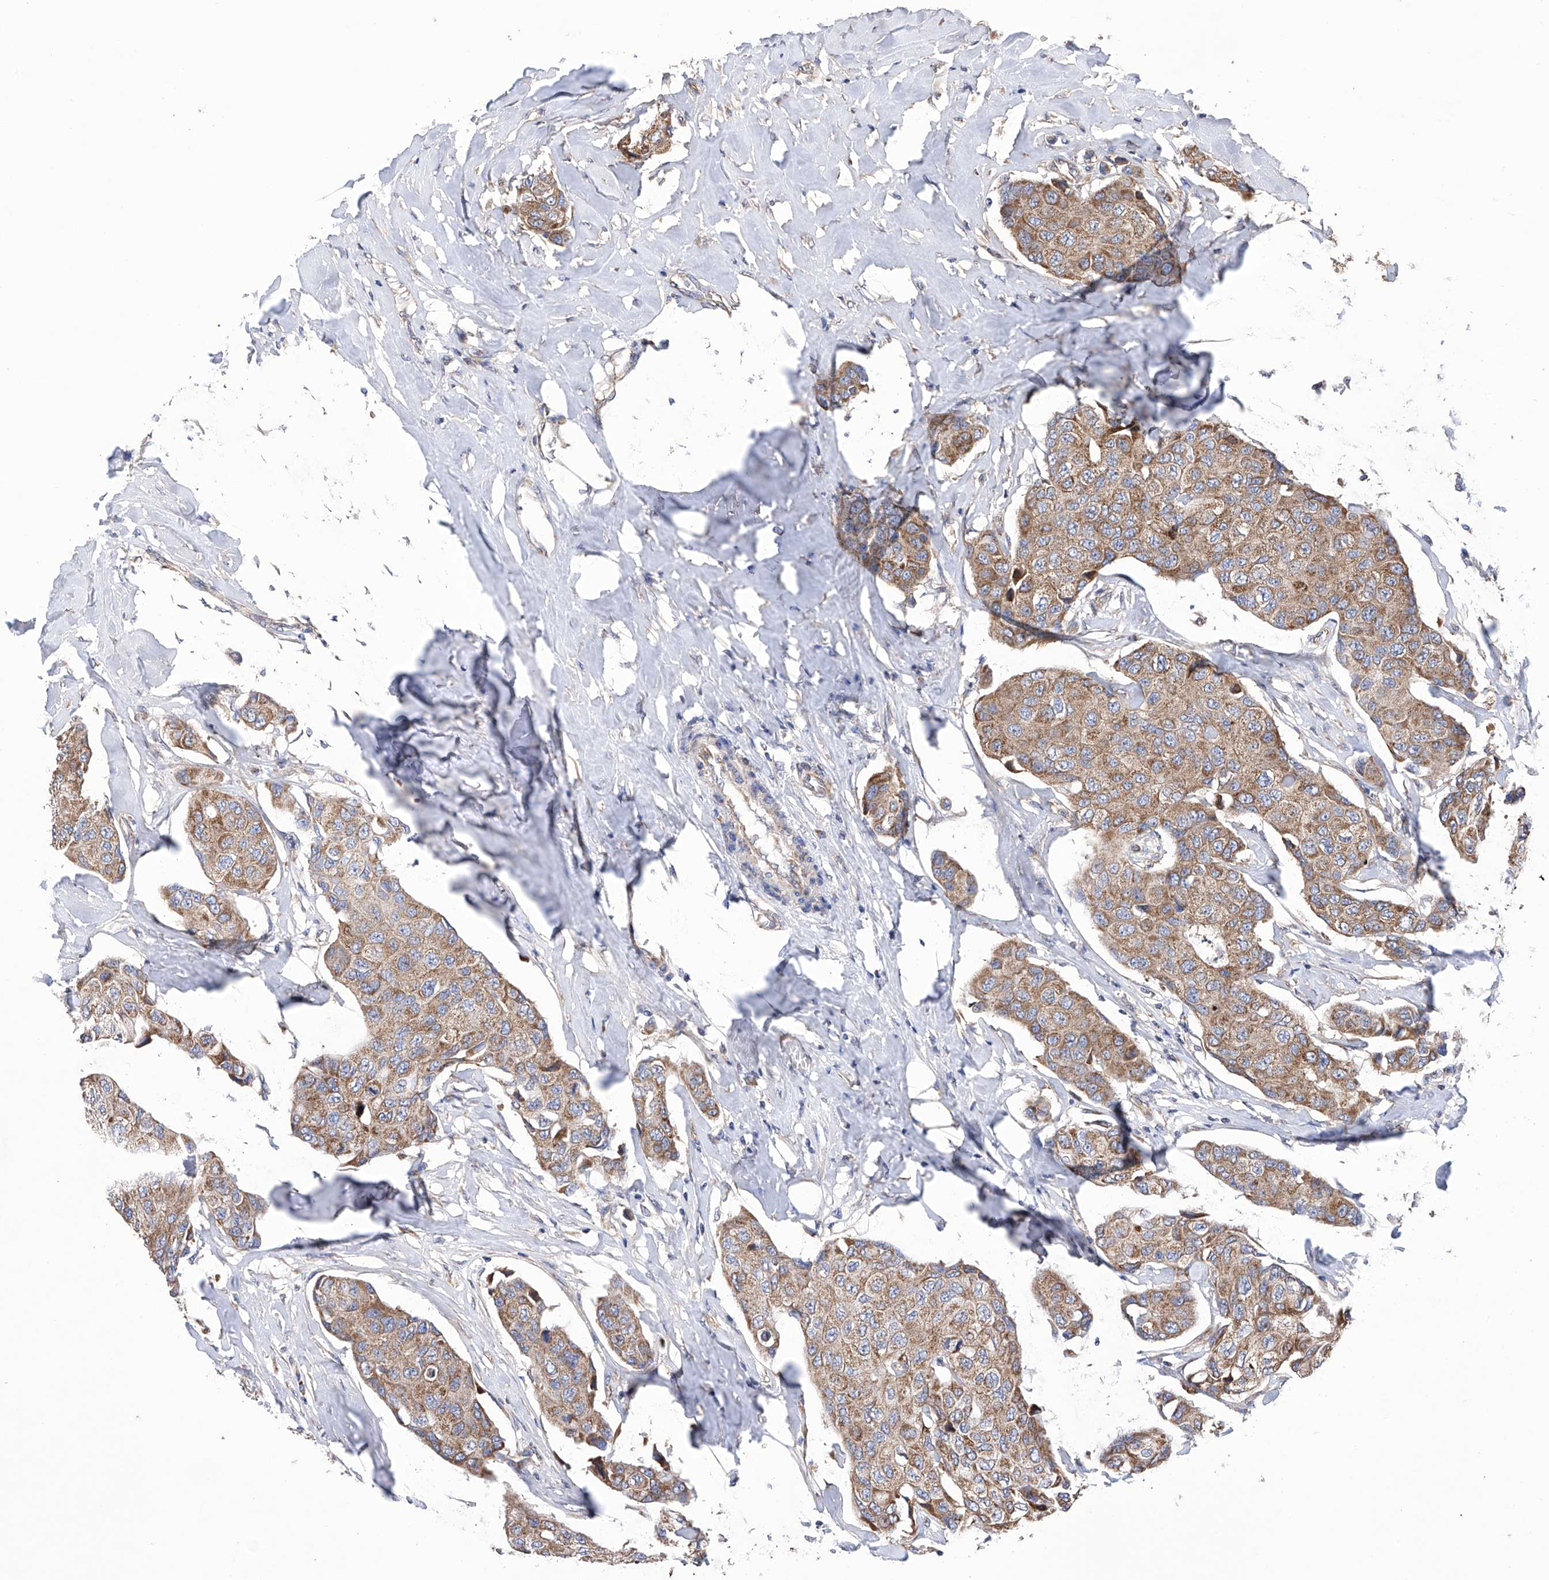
{"staining": {"intensity": "moderate", "quantity": ">75%", "location": "cytoplasmic/membranous"}, "tissue": "breast cancer", "cell_type": "Tumor cells", "image_type": "cancer", "snomed": [{"axis": "morphology", "description": "Duct carcinoma"}, {"axis": "topography", "description": "Breast"}], "caption": "An IHC image of tumor tissue is shown. Protein staining in brown highlights moderate cytoplasmic/membranous positivity in breast cancer (infiltrating ductal carcinoma) within tumor cells. (DAB (3,3'-diaminobenzidine) IHC, brown staining for protein, blue staining for nuclei).", "gene": "EFCAB2", "patient": {"sex": "female", "age": 80}}